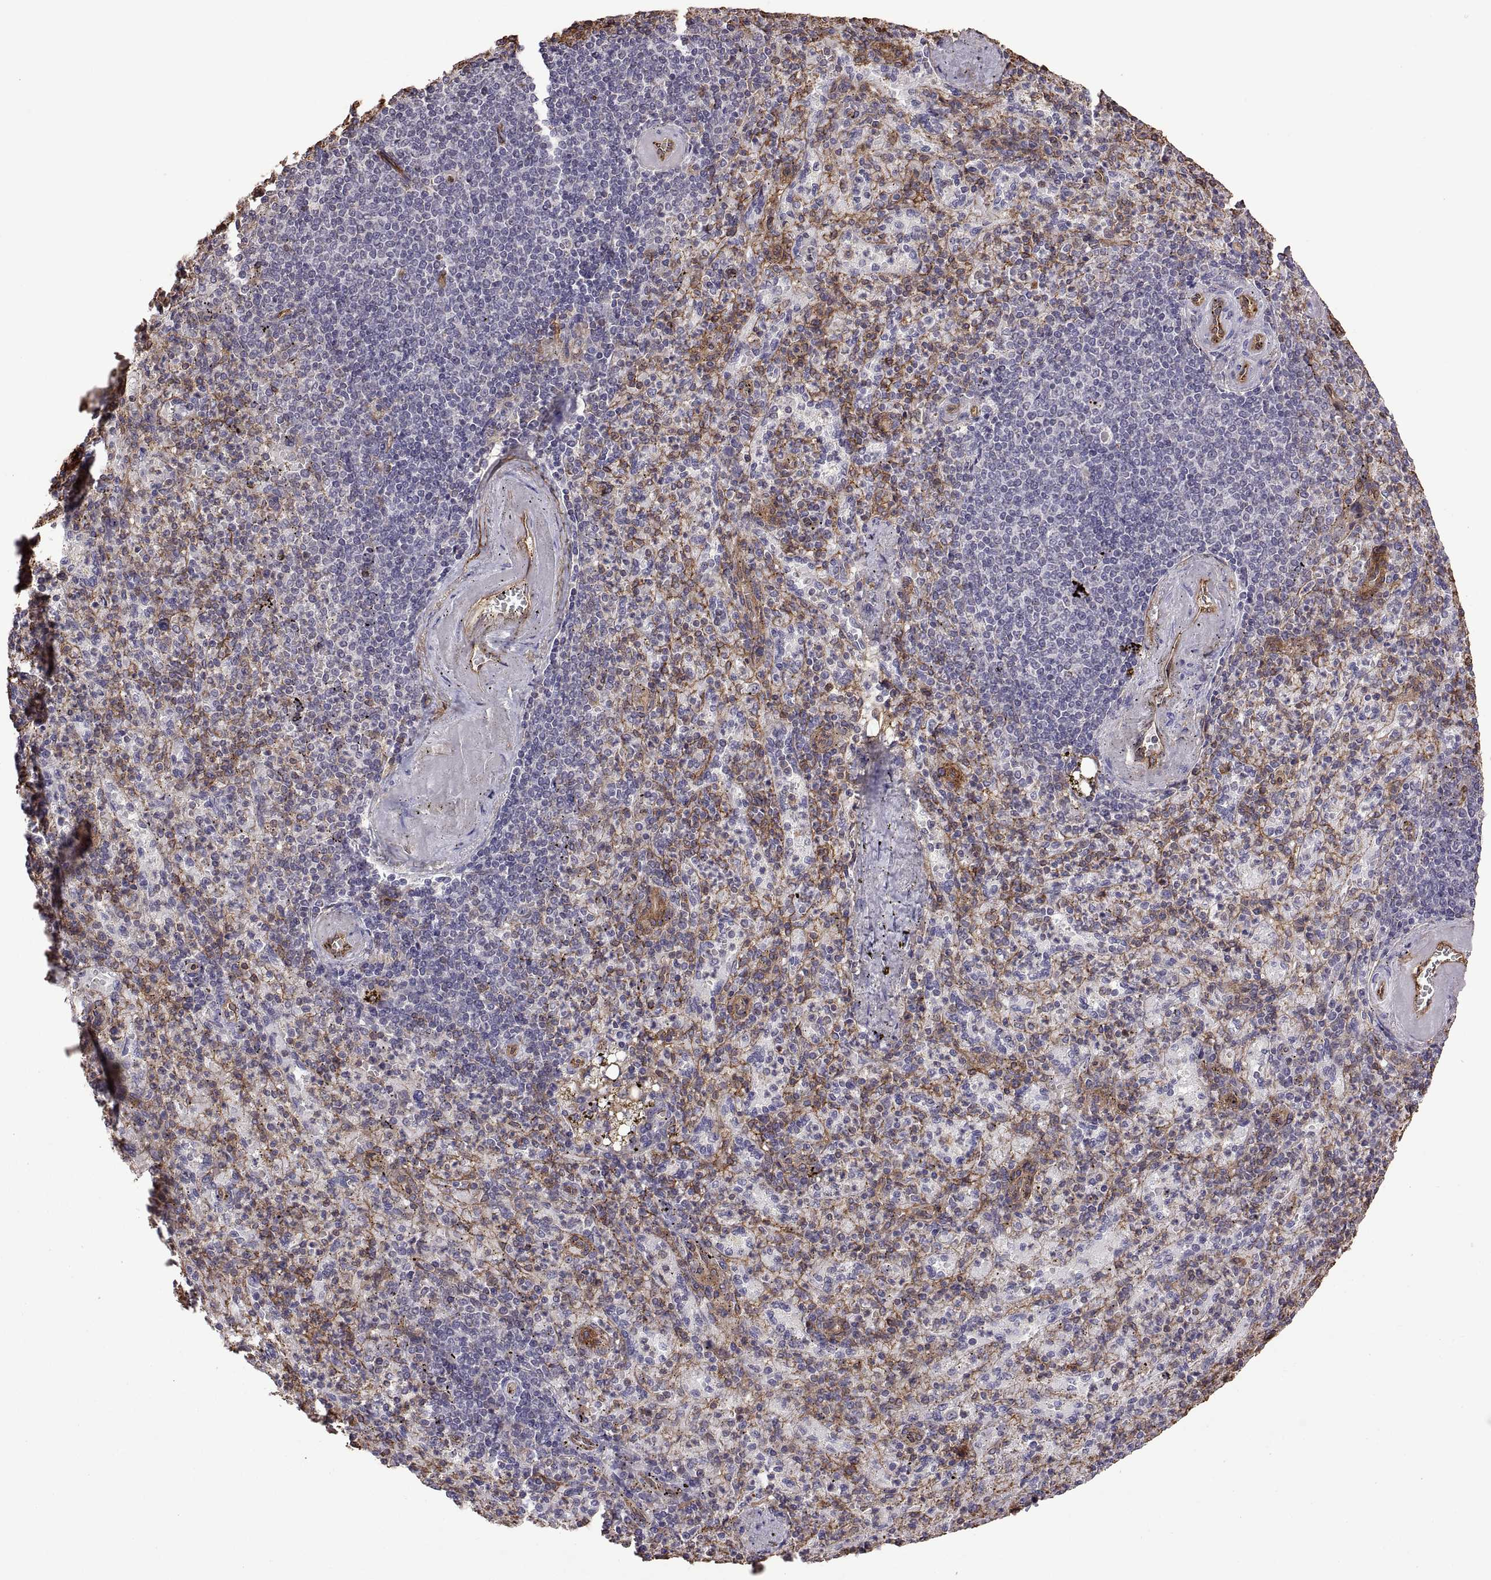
{"staining": {"intensity": "negative", "quantity": "none", "location": "none"}, "tissue": "spleen", "cell_type": "Cells in red pulp", "image_type": "normal", "snomed": [{"axis": "morphology", "description": "Normal tissue, NOS"}, {"axis": "topography", "description": "Spleen"}], "caption": "Immunohistochemical staining of normal spleen displays no significant positivity in cells in red pulp.", "gene": "S100A10", "patient": {"sex": "female", "age": 74}}